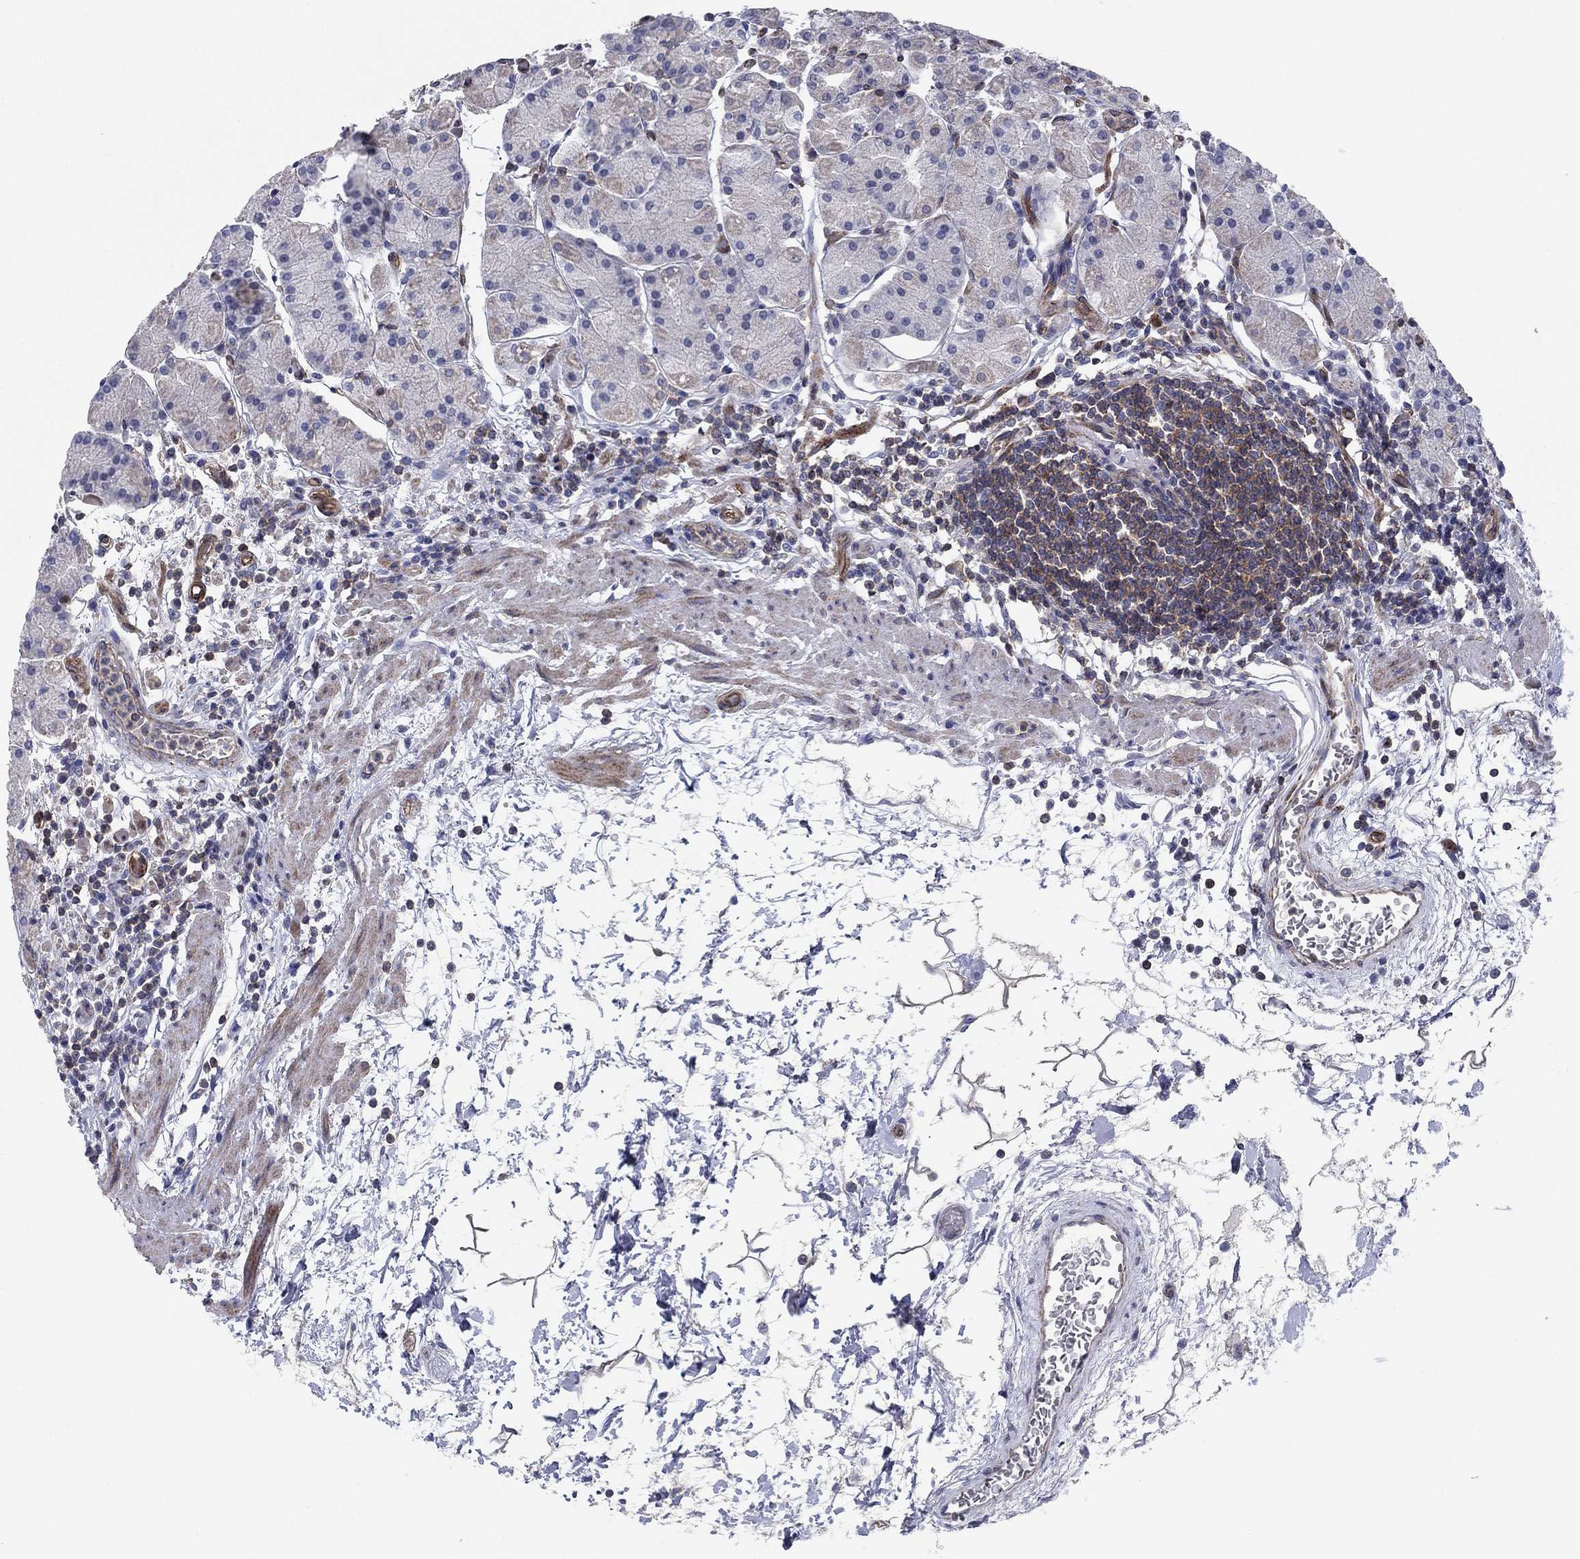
{"staining": {"intensity": "weak", "quantity": "<25%", "location": "cytoplasmic/membranous"}, "tissue": "stomach", "cell_type": "Glandular cells", "image_type": "normal", "snomed": [{"axis": "morphology", "description": "Normal tissue, NOS"}, {"axis": "topography", "description": "Stomach"}], "caption": "Human stomach stained for a protein using immunohistochemistry shows no staining in glandular cells.", "gene": "PSD4", "patient": {"sex": "male", "age": 54}}